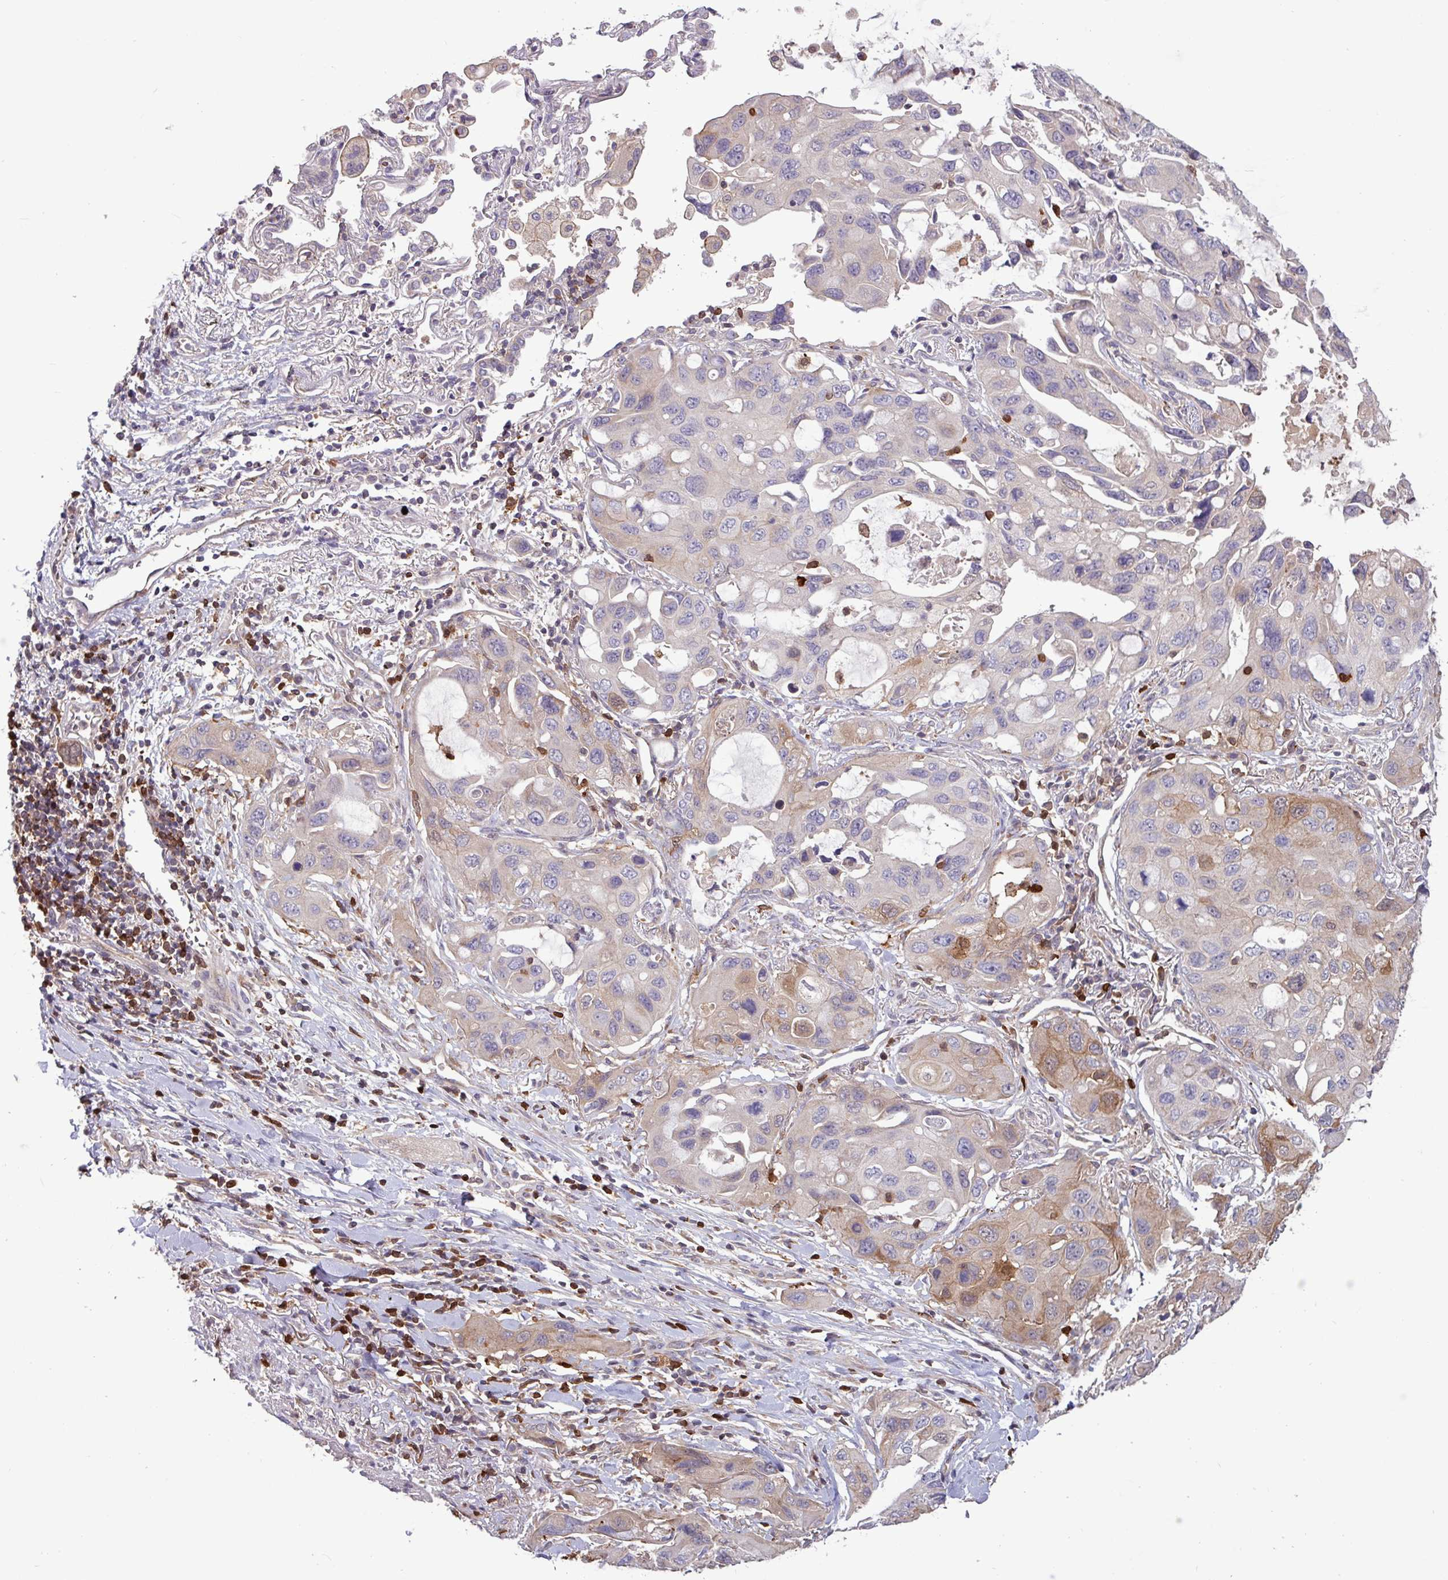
{"staining": {"intensity": "moderate", "quantity": "<25%", "location": "cytoplasmic/membranous"}, "tissue": "lung cancer", "cell_type": "Tumor cells", "image_type": "cancer", "snomed": [{"axis": "morphology", "description": "Squamous cell carcinoma, NOS"}, {"axis": "topography", "description": "Lung"}], "caption": "Lung squamous cell carcinoma stained for a protein (brown) exhibits moderate cytoplasmic/membranous positive staining in about <25% of tumor cells.", "gene": "SEC61G", "patient": {"sex": "female", "age": 73}}